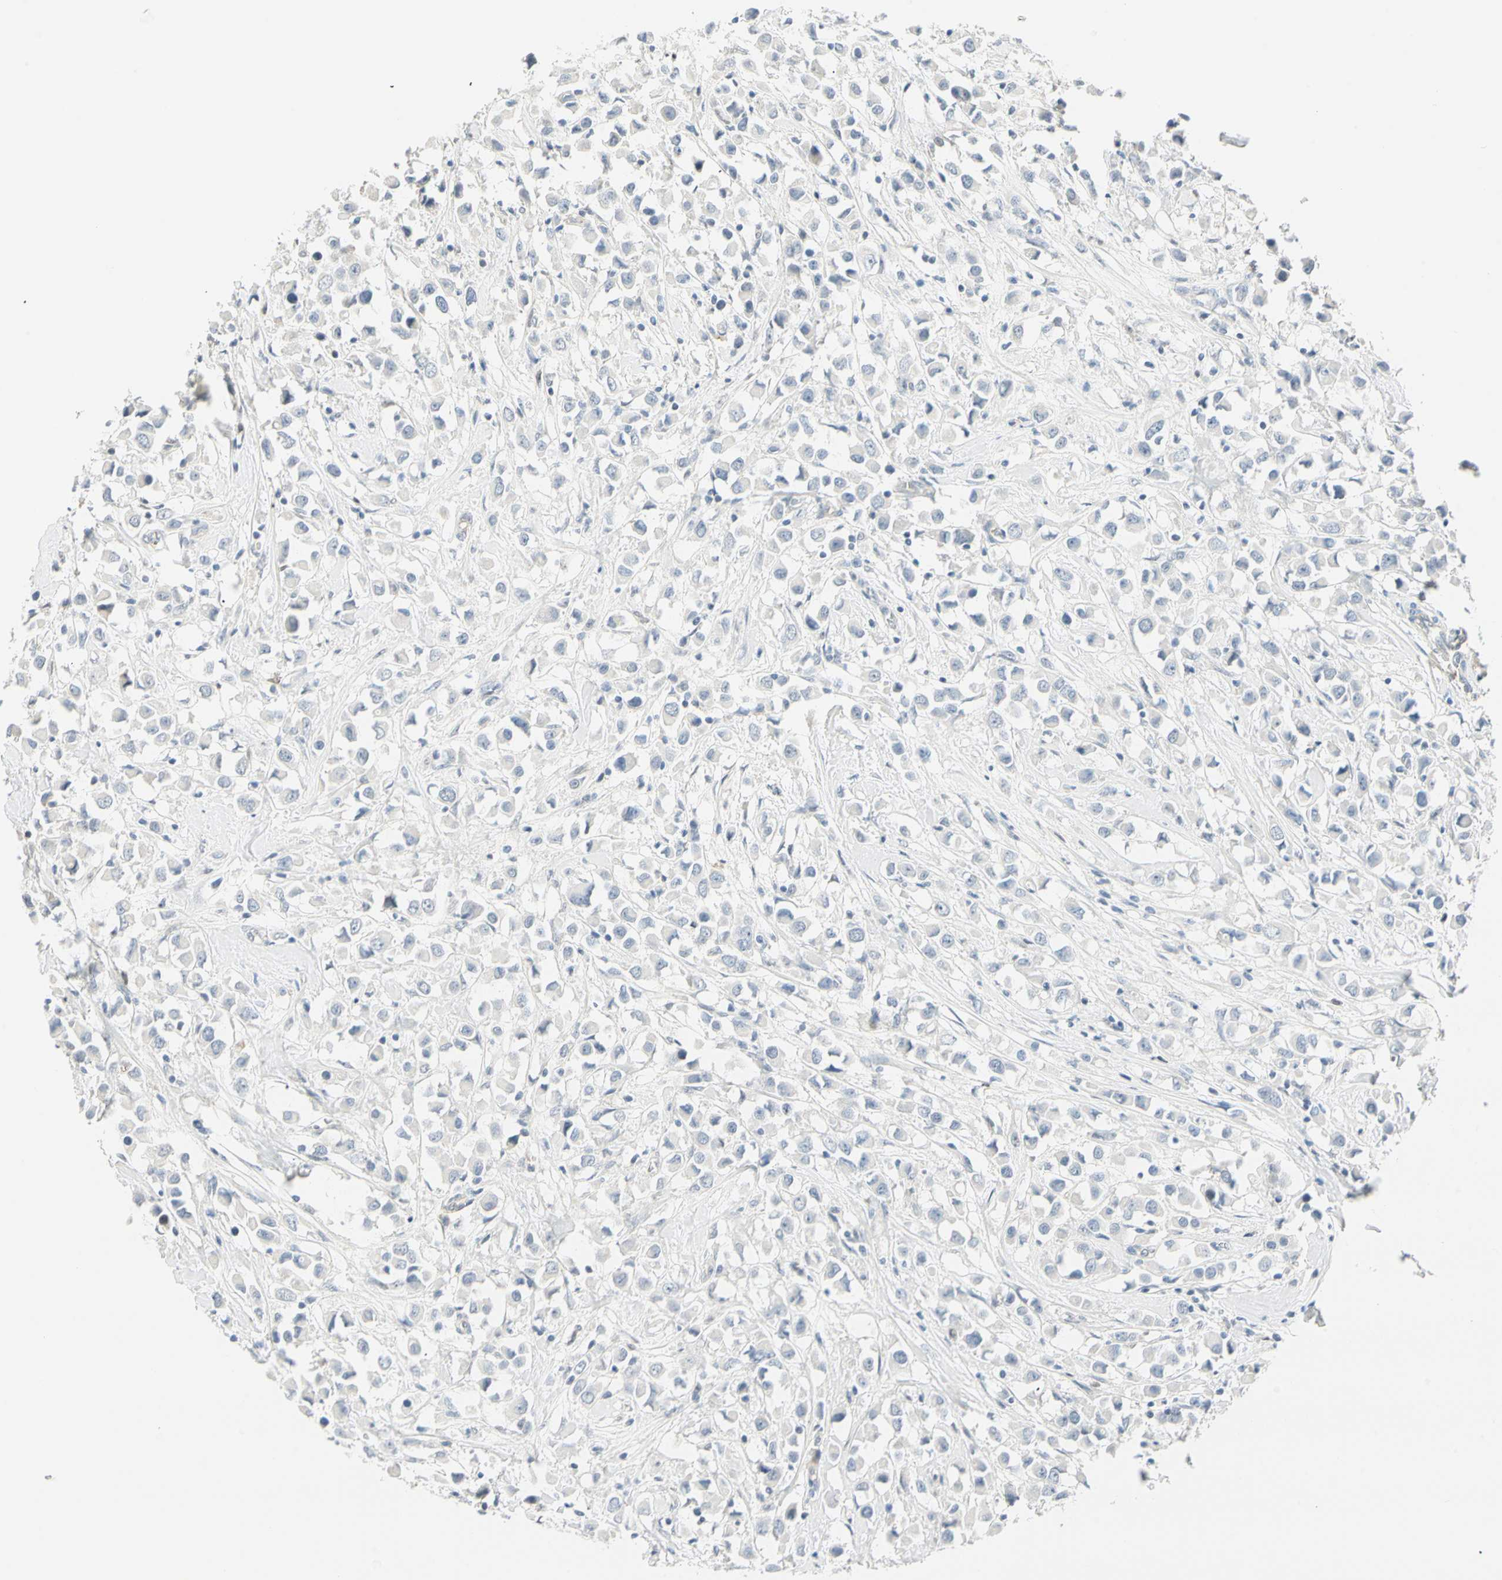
{"staining": {"intensity": "negative", "quantity": "none", "location": "none"}, "tissue": "breast cancer", "cell_type": "Tumor cells", "image_type": "cancer", "snomed": [{"axis": "morphology", "description": "Duct carcinoma"}, {"axis": "topography", "description": "Breast"}], "caption": "Immunohistochemistry (IHC) image of breast intraductal carcinoma stained for a protein (brown), which displays no expression in tumor cells.", "gene": "MLLT10", "patient": {"sex": "female", "age": 61}}